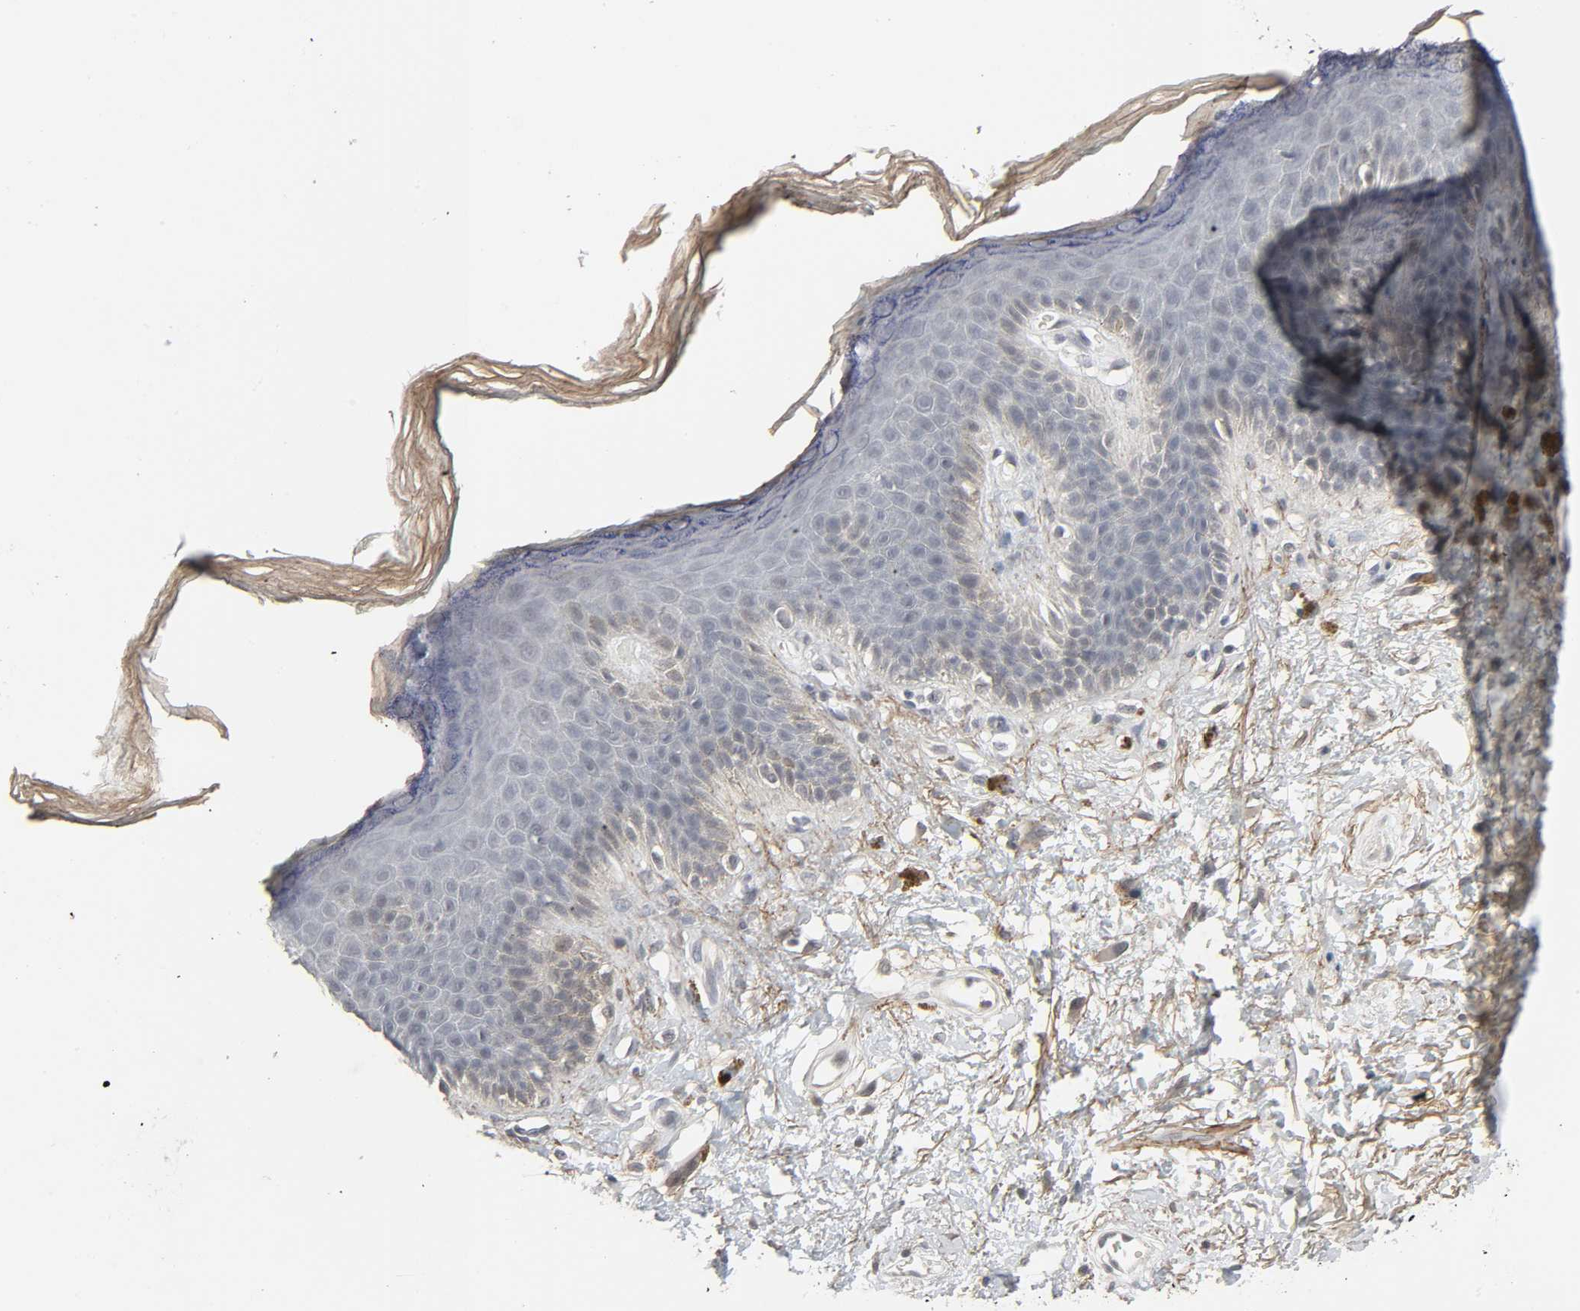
{"staining": {"intensity": "negative", "quantity": "none", "location": "none"}, "tissue": "skin", "cell_type": "Epidermal cells", "image_type": "normal", "snomed": [{"axis": "morphology", "description": "Normal tissue, NOS"}, {"axis": "topography", "description": "Anal"}], "caption": "DAB (3,3'-diaminobenzidine) immunohistochemical staining of benign human skin demonstrates no significant positivity in epidermal cells. (DAB immunohistochemistry visualized using brightfield microscopy, high magnification).", "gene": "ZNF222", "patient": {"sex": "female", "age": 46}}